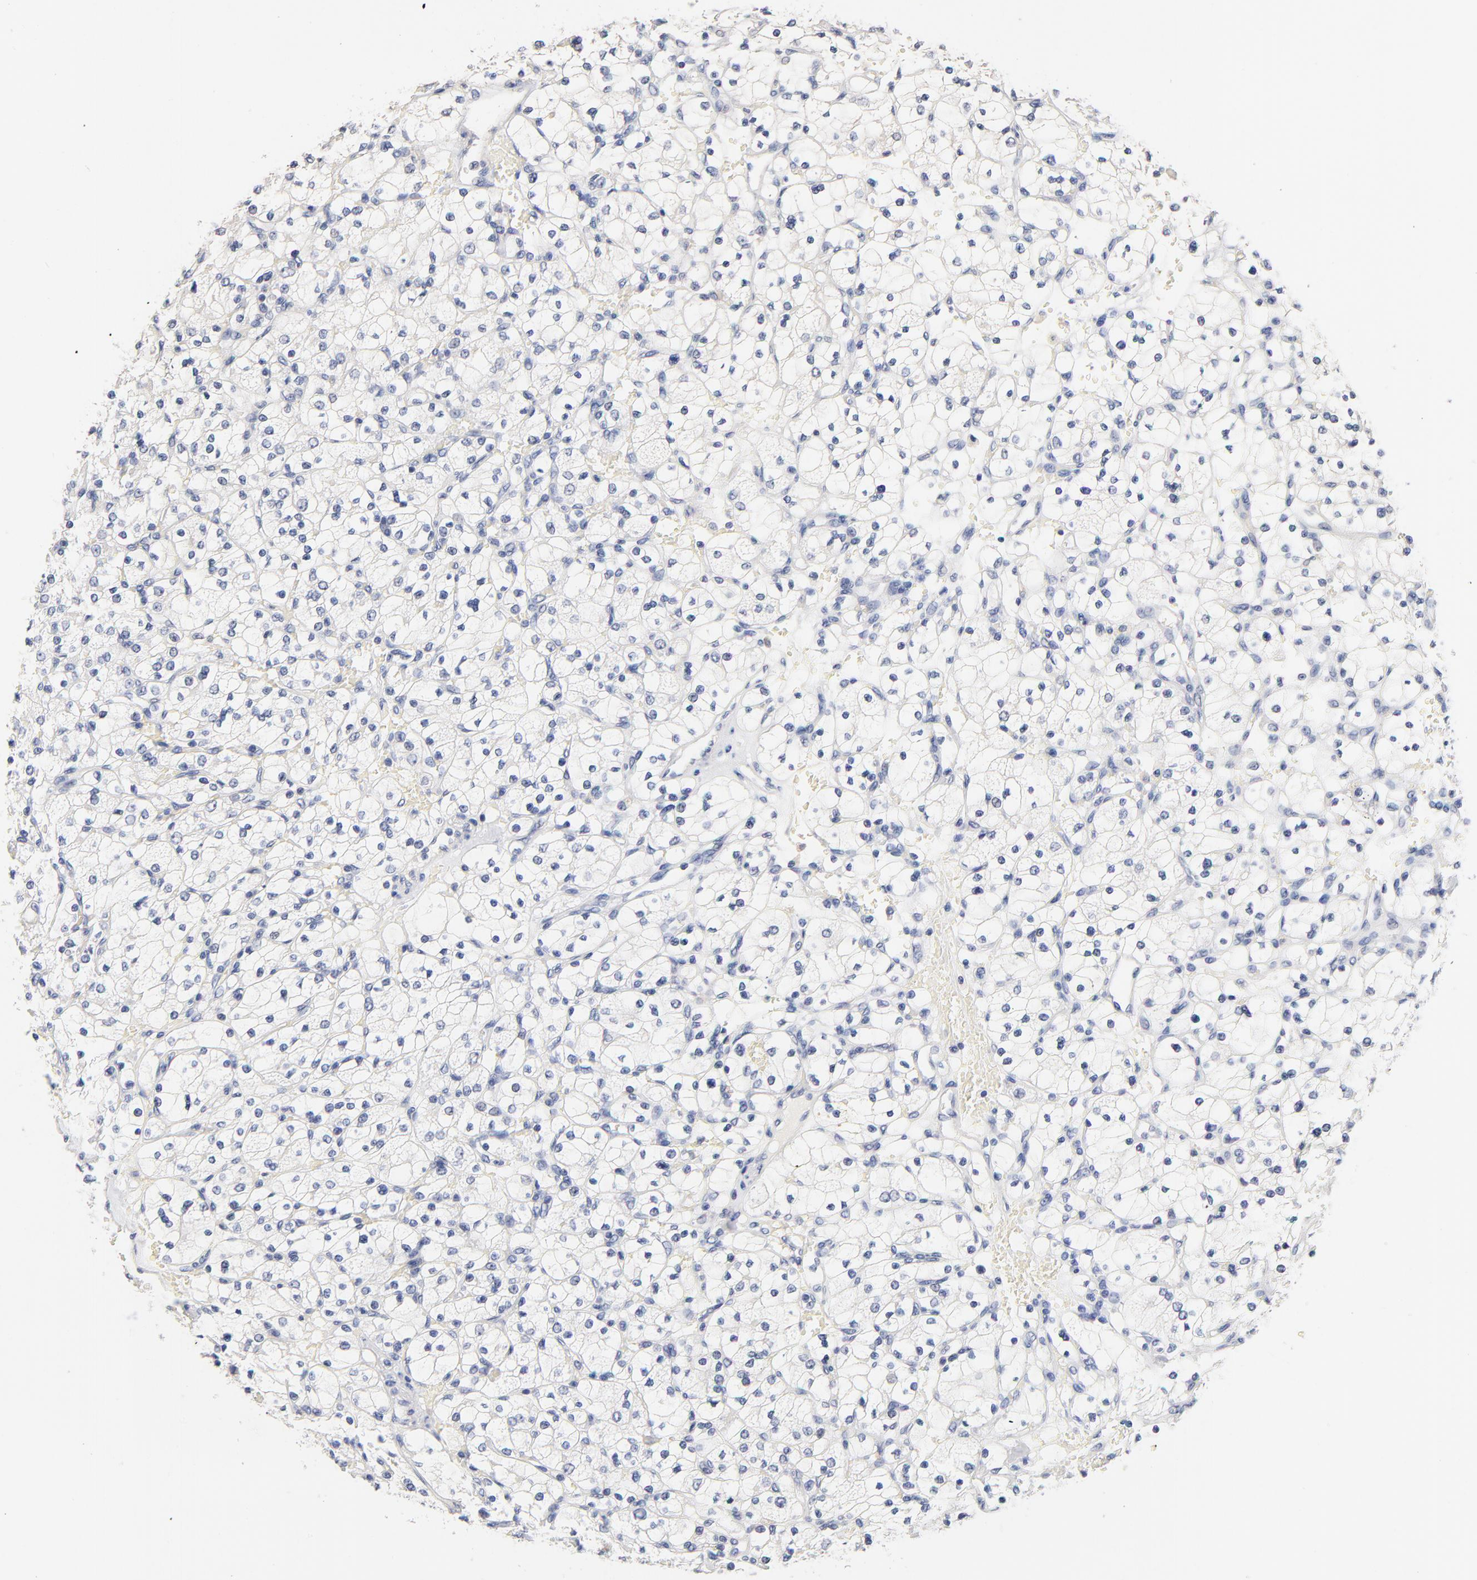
{"staining": {"intensity": "negative", "quantity": "none", "location": "none"}, "tissue": "renal cancer", "cell_type": "Tumor cells", "image_type": "cancer", "snomed": [{"axis": "morphology", "description": "Adenocarcinoma, NOS"}, {"axis": "topography", "description": "Kidney"}], "caption": "This is a image of immunohistochemistry staining of adenocarcinoma (renal), which shows no positivity in tumor cells.", "gene": "ORC2", "patient": {"sex": "female", "age": 83}}